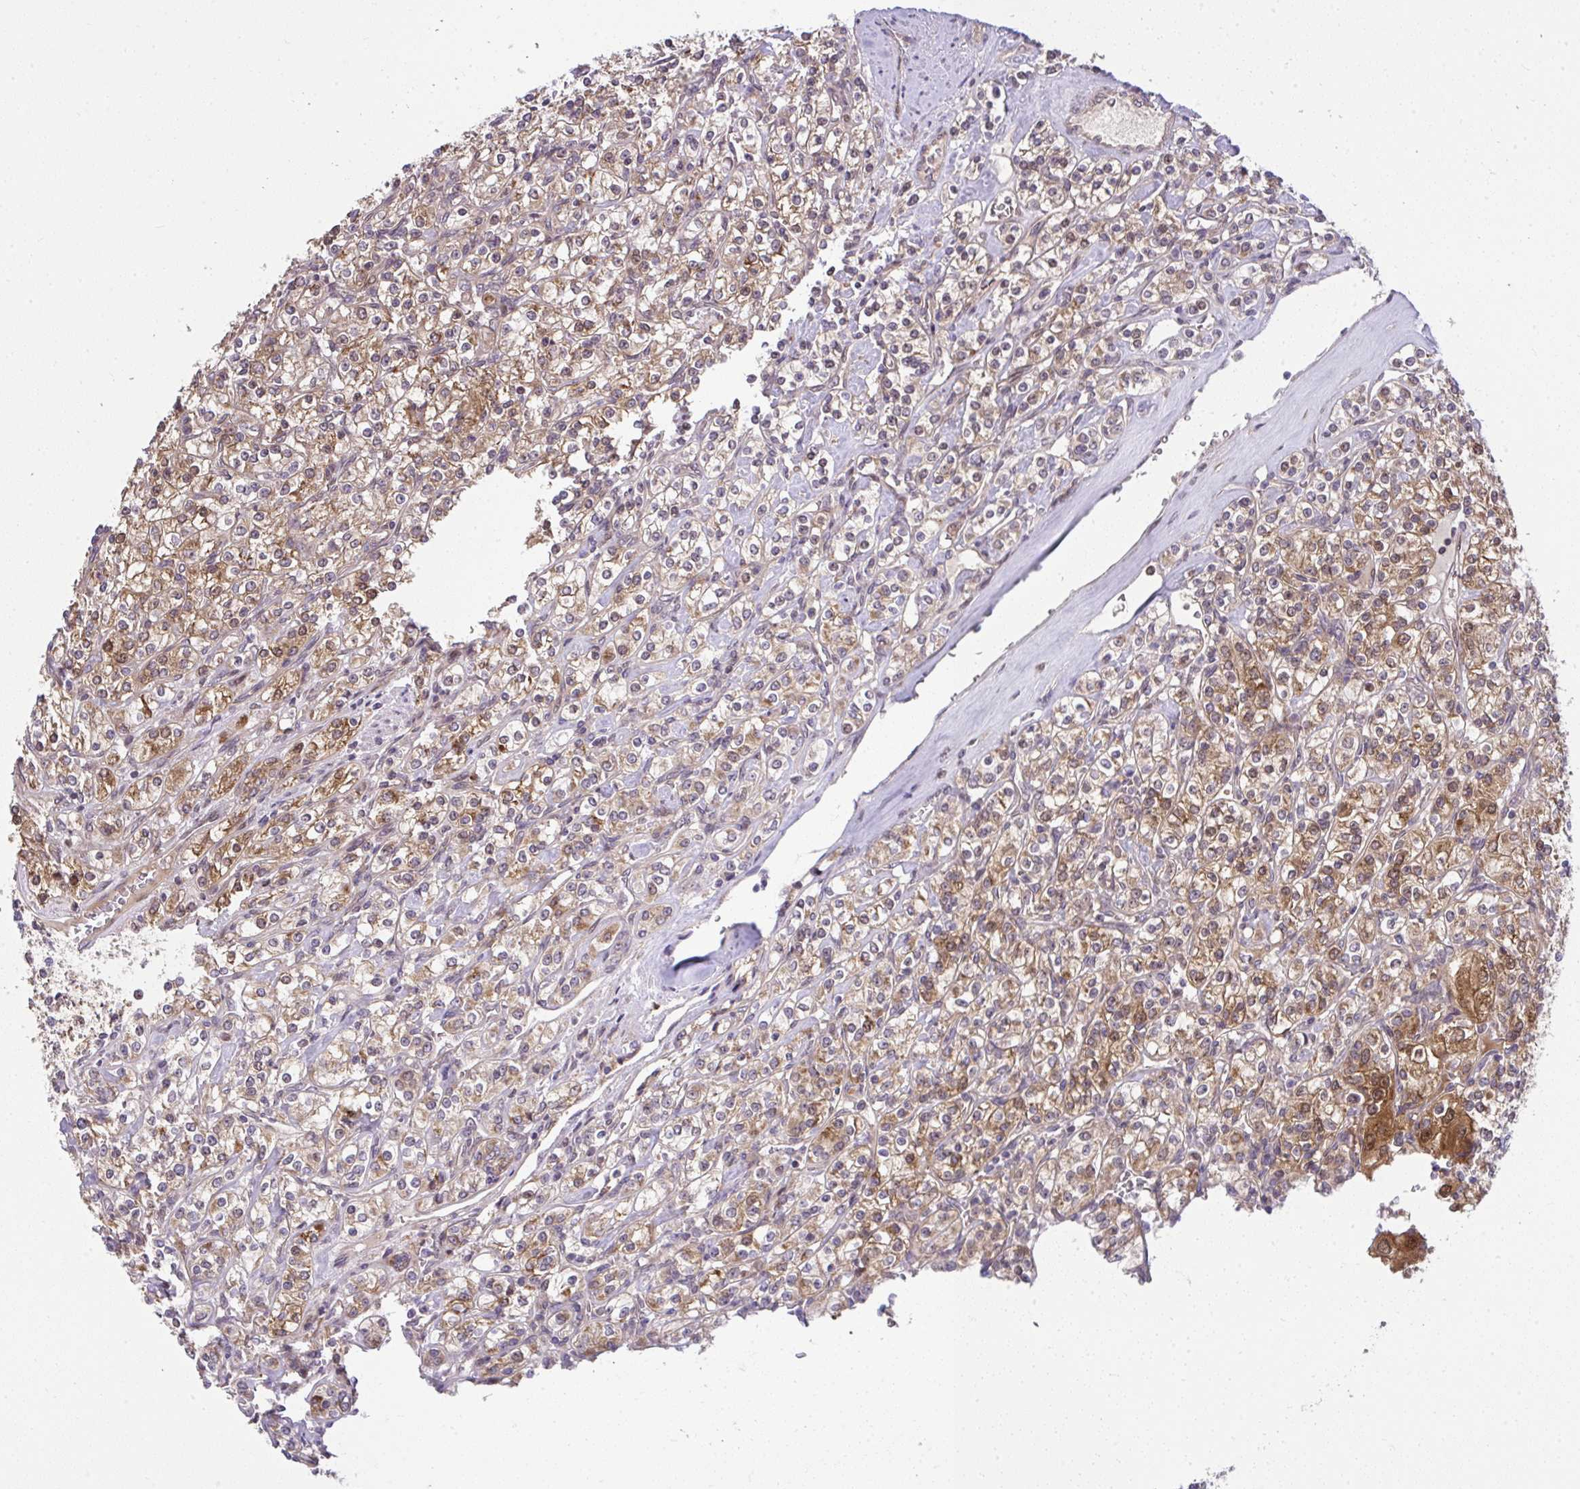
{"staining": {"intensity": "moderate", "quantity": ">75%", "location": "cytoplasmic/membranous"}, "tissue": "renal cancer", "cell_type": "Tumor cells", "image_type": "cancer", "snomed": [{"axis": "morphology", "description": "Adenocarcinoma, NOS"}, {"axis": "topography", "description": "Kidney"}], "caption": "This micrograph exhibits IHC staining of adenocarcinoma (renal), with medium moderate cytoplasmic/membranous positivity in about >75% of tumor cells.", "gene": "RDH14", "patient": {"sex": "male", "age": 77}}